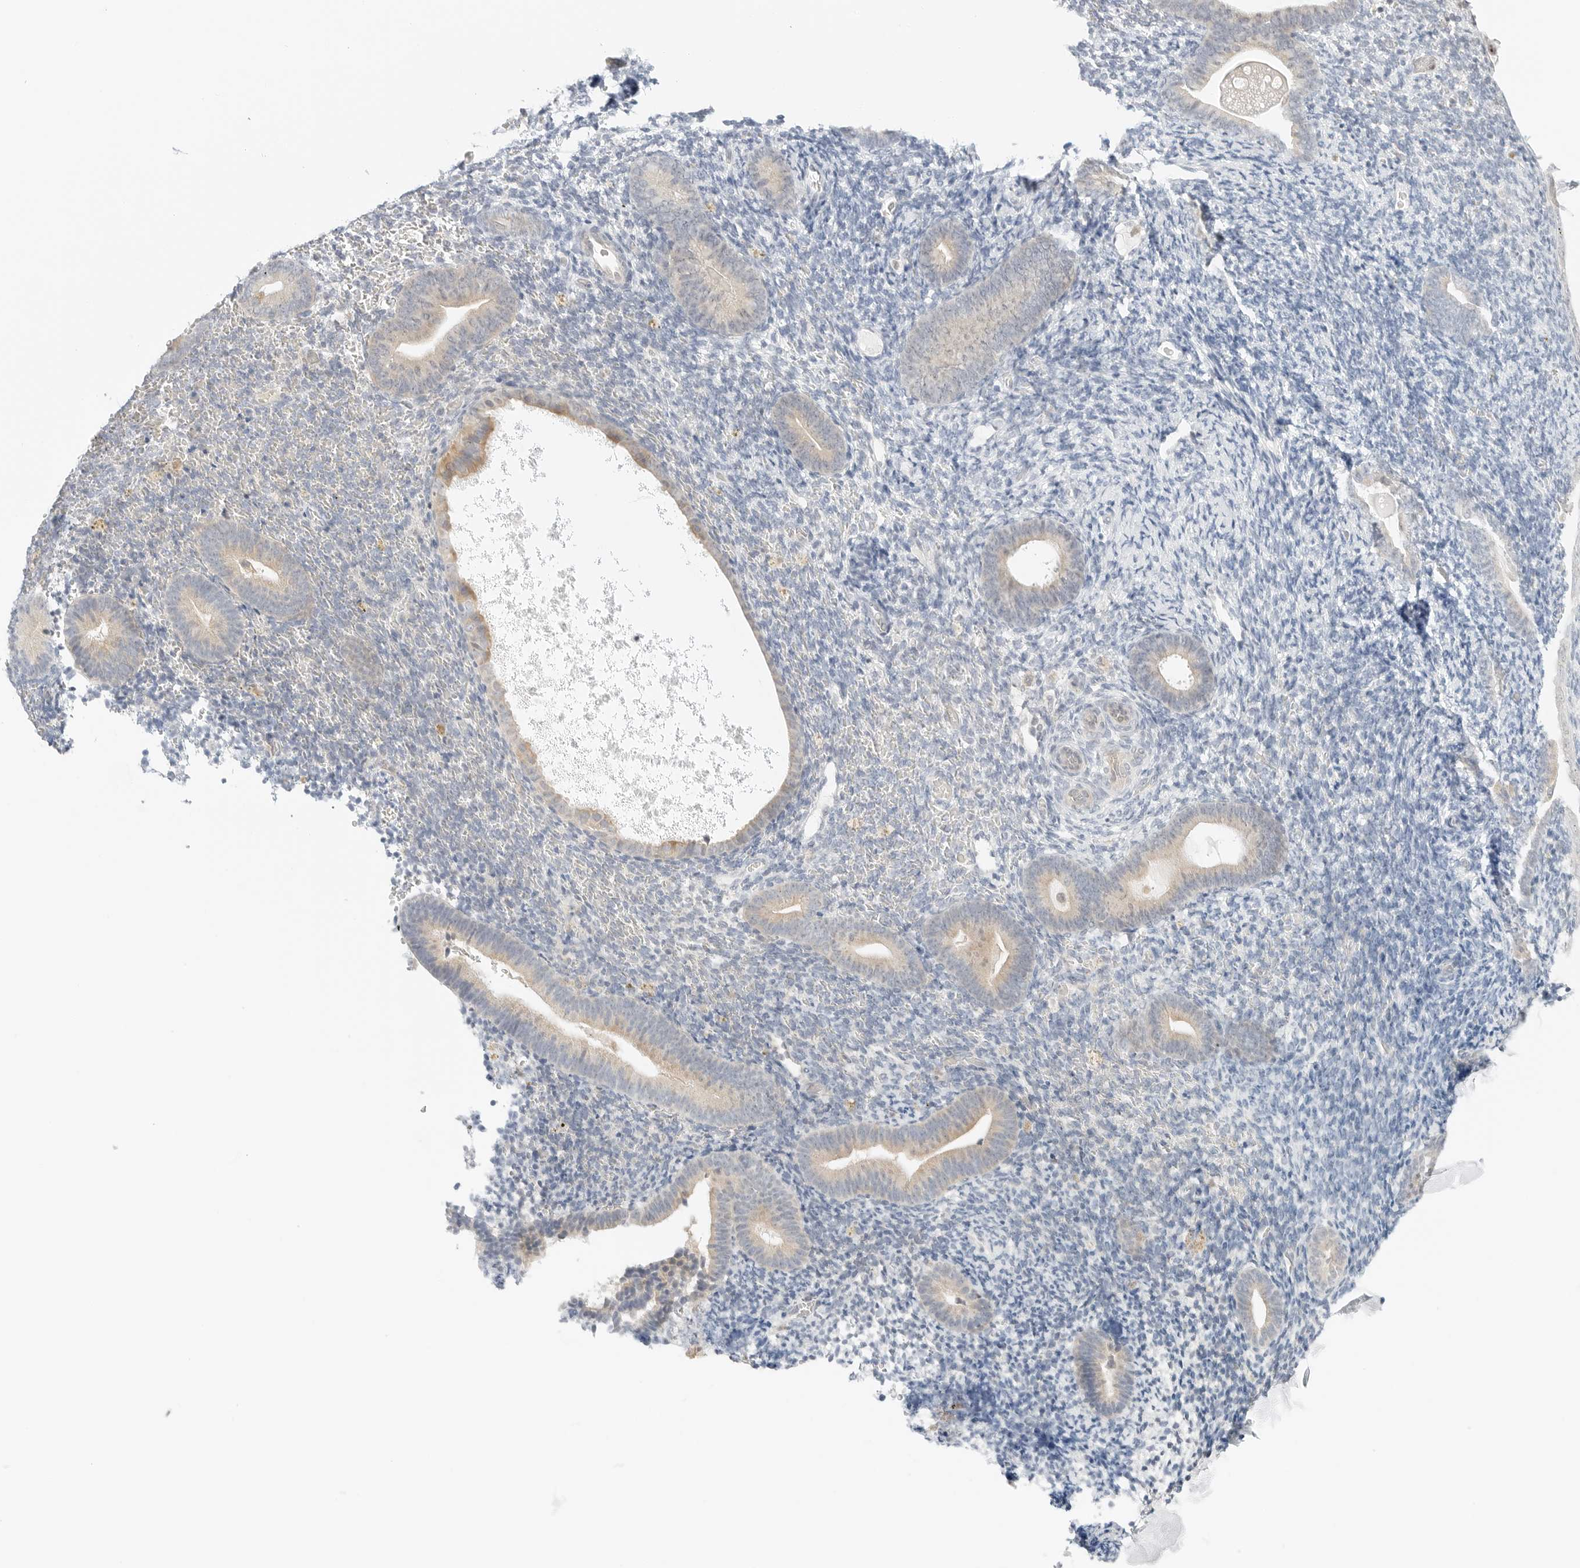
{"staining": {"intensity": "negative", "quantity": "none", "location": "none"}, "tissue": "endometrium", "cell_type": "Cells in endometrial stroma", "image_type": "normal", "snomed": [{"axis": "morphology", "description": "Normal tissue, NOS"}, {"axis": "topography", "description": "Endometrium"}], "caption": "A histopathology image of human endometrium is negative for staining in cells in endometrial stroma. The staining is performed using DAB brown chromogen with nuclei counter-stained in using hematoxylin.", "gene": "IQCC", "patient": {"sex": "female", "age": 51}}